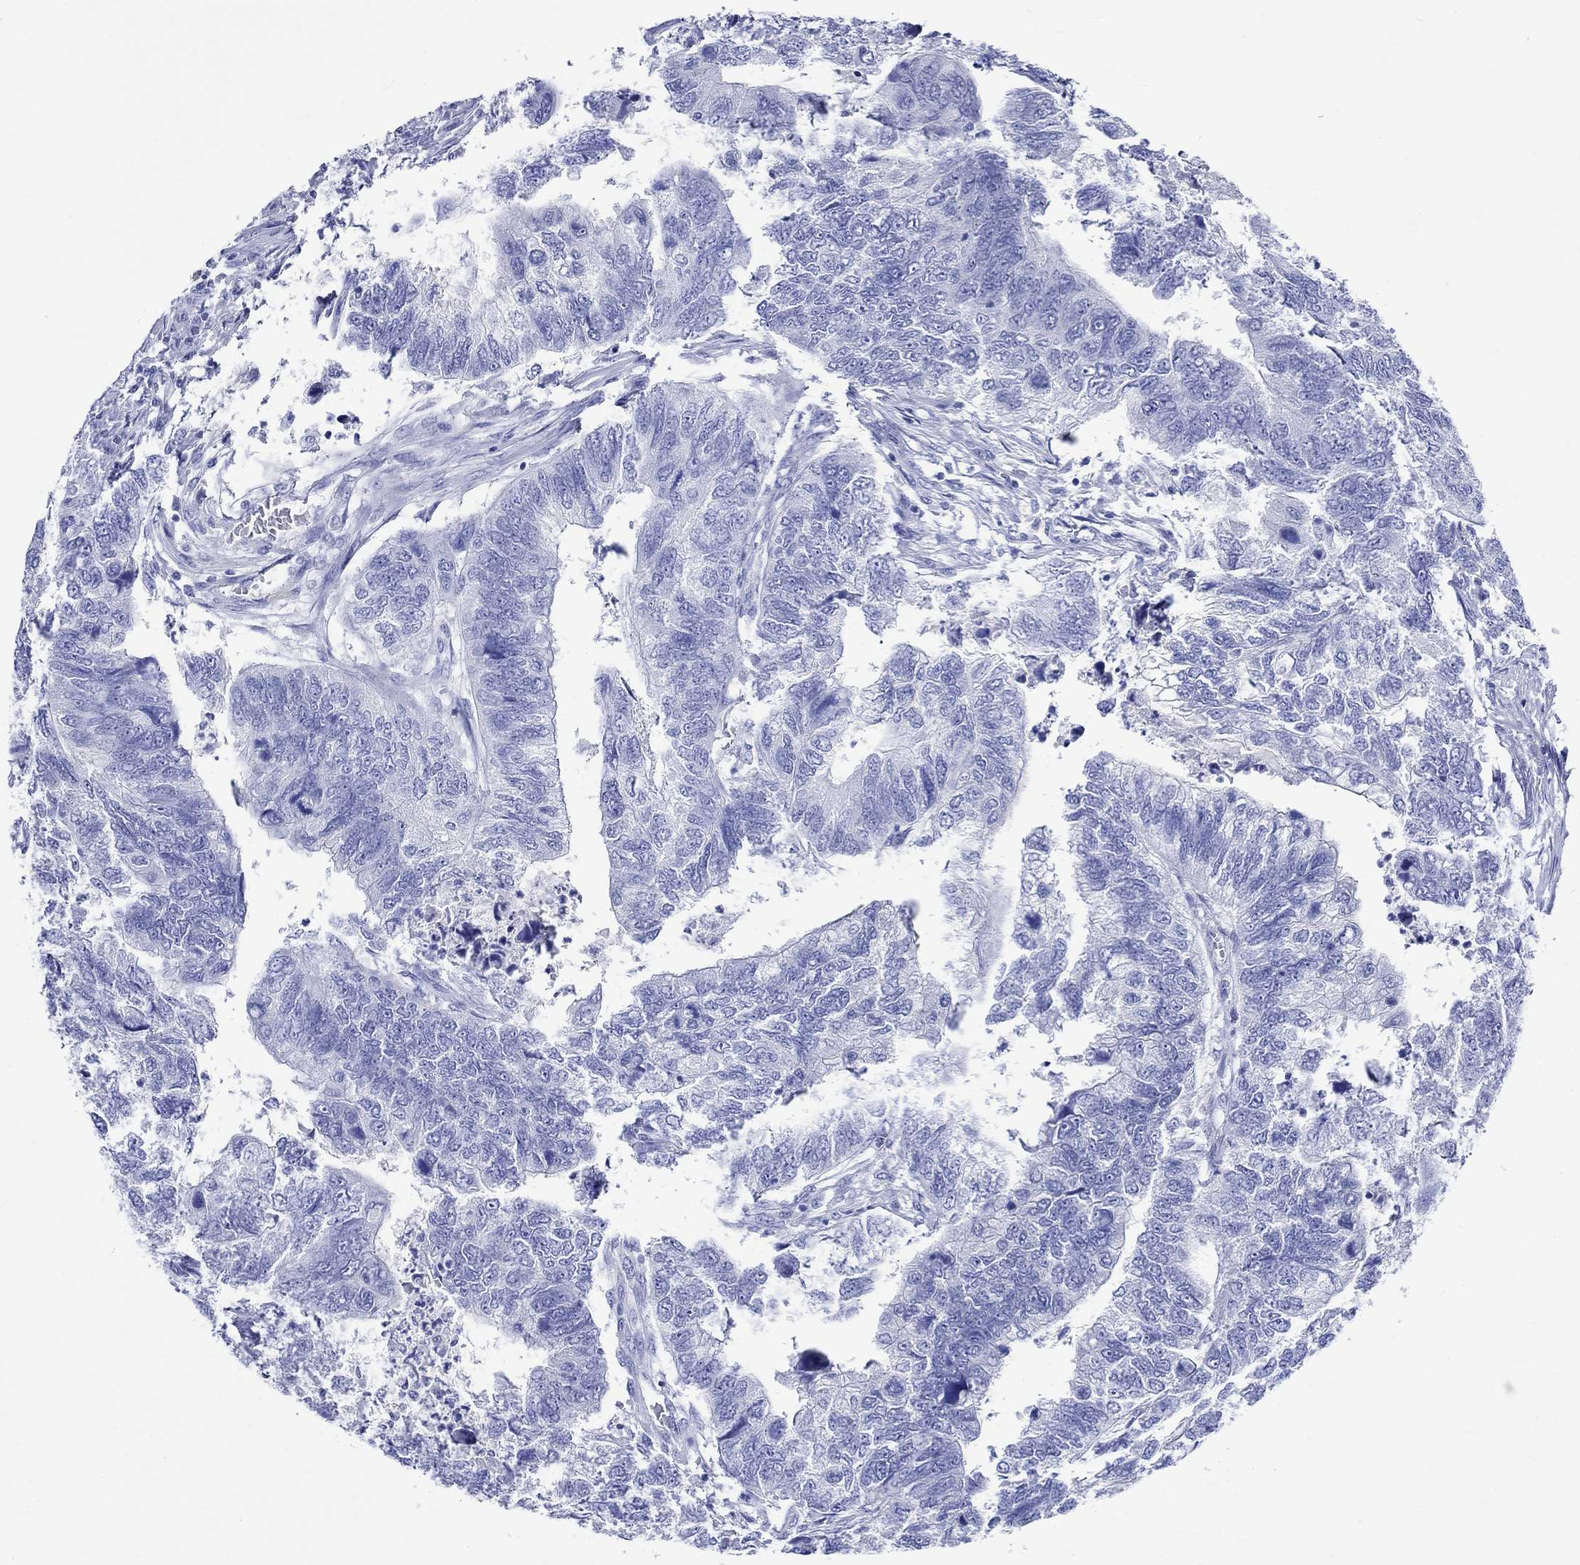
{"staining": {"intensity": "negative", "quantity": "none", "location": "none"}, "tissue": "colorectal cancer", "cell_type": "Tumor cells", "image_type": "cancer", "snomed": [{"axis": "morphology", "description": "Adenocarcinoma, NOS"}, {"axis": "topography", "description": "Colon"}], "caption": "Immunohistochemical staining of colorectal adenocarcinoma shows no significant expression in tumor cells.", "gene": "CRYAB", "patient": {"sex": "female", "age": 67}}